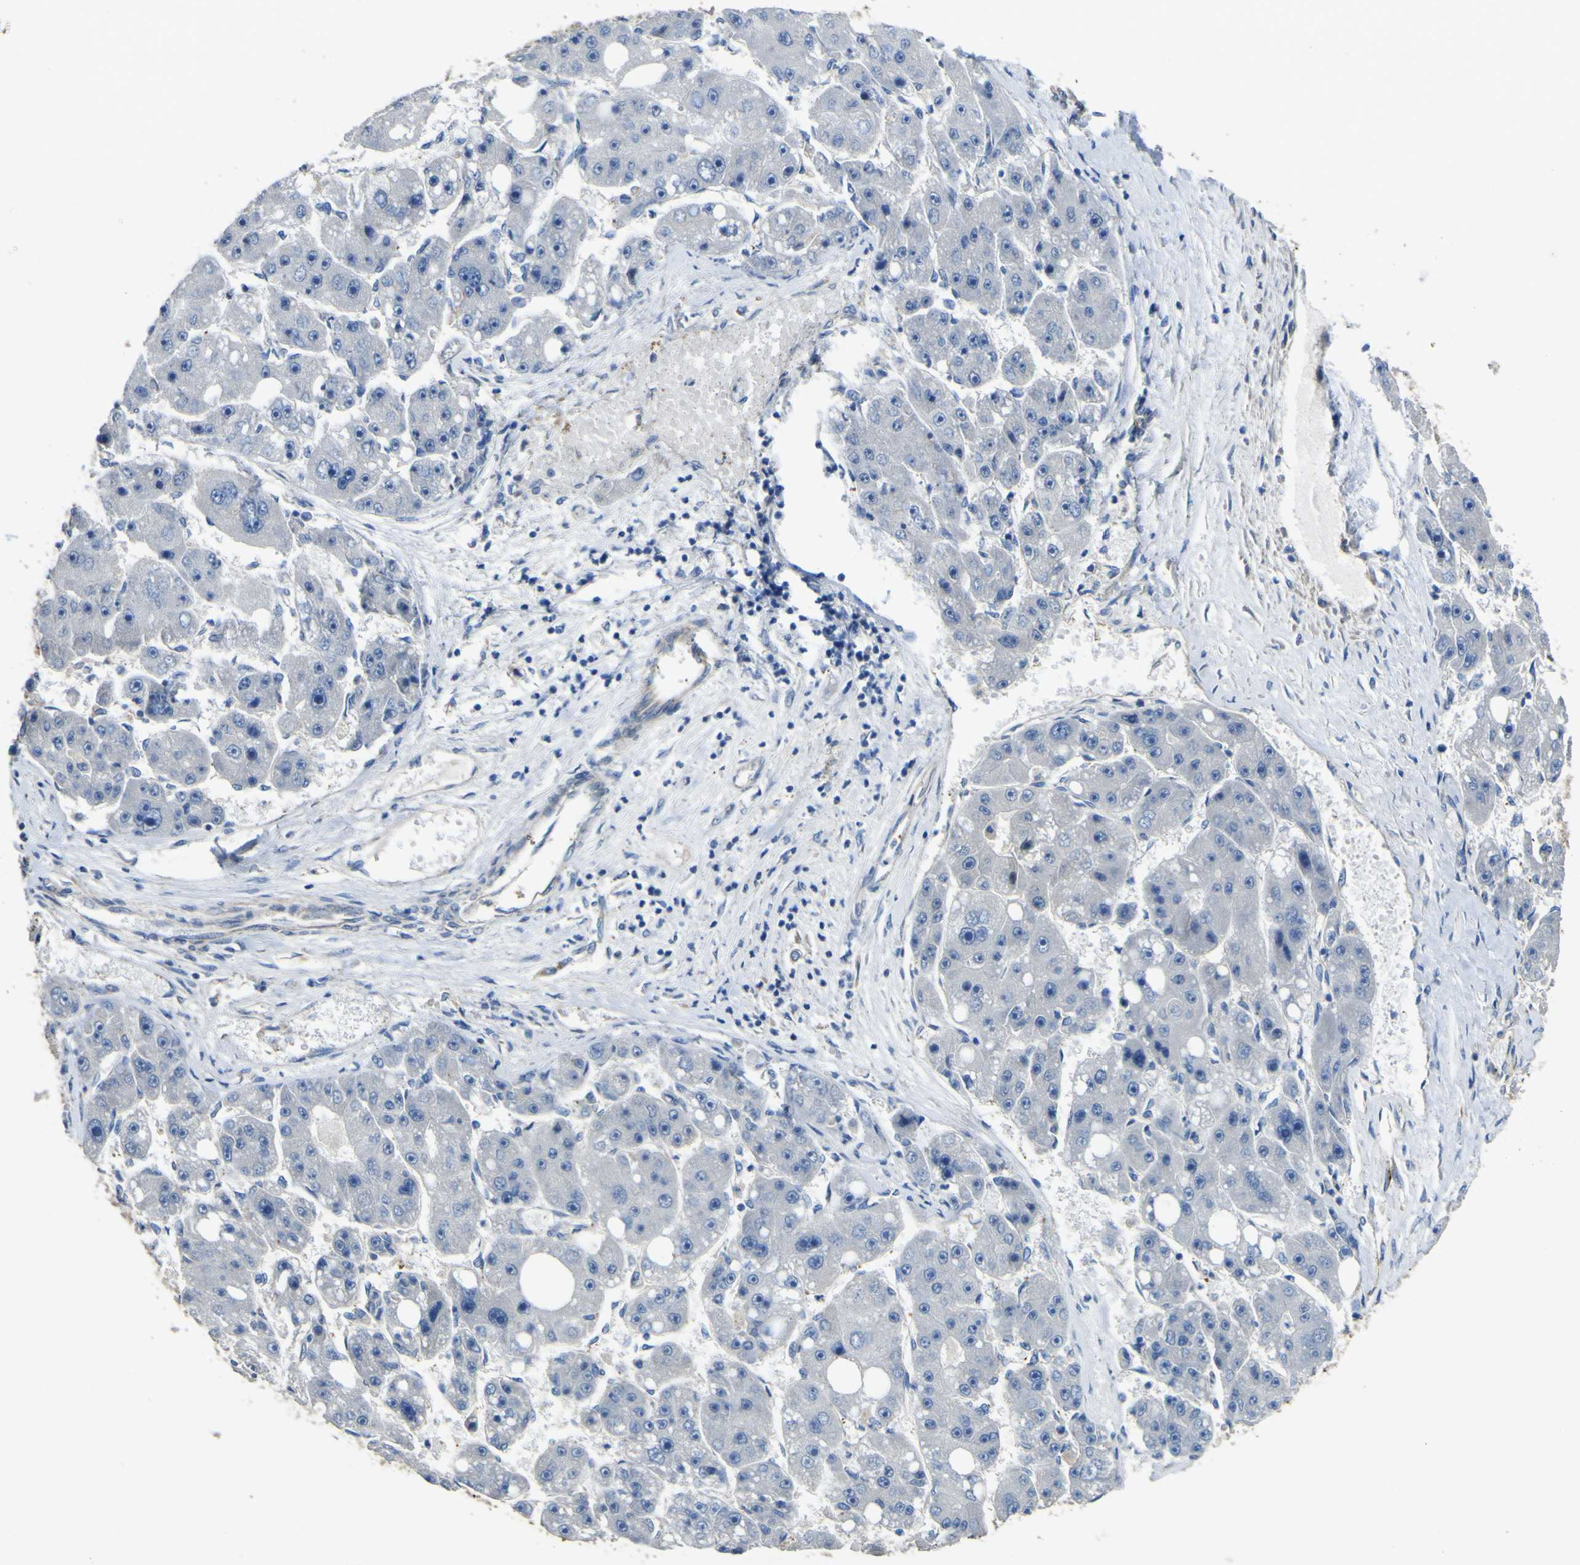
{"staining": {"intensity": "negative", "quantity": "none", "location": "none"}, "tissue": "liver cancer", "cell_type": "Tumor cells", "image_type": "cancer", "snomed": [{"axis": "morphology", "description": "Carcinoma, Hepatocellular, NOS"}, {"axis": "topography", "description": "Liver"}], "caption": "Tumor cells are negative for brown protein staining in liver cancer. (DAB (3,3'-diaminobenzidine) immunohistochemistry visualized using brightfield microscopy, high magnification).", "gene": "ALDH18A1", "patient": {"sex": "female", "age": 61}}